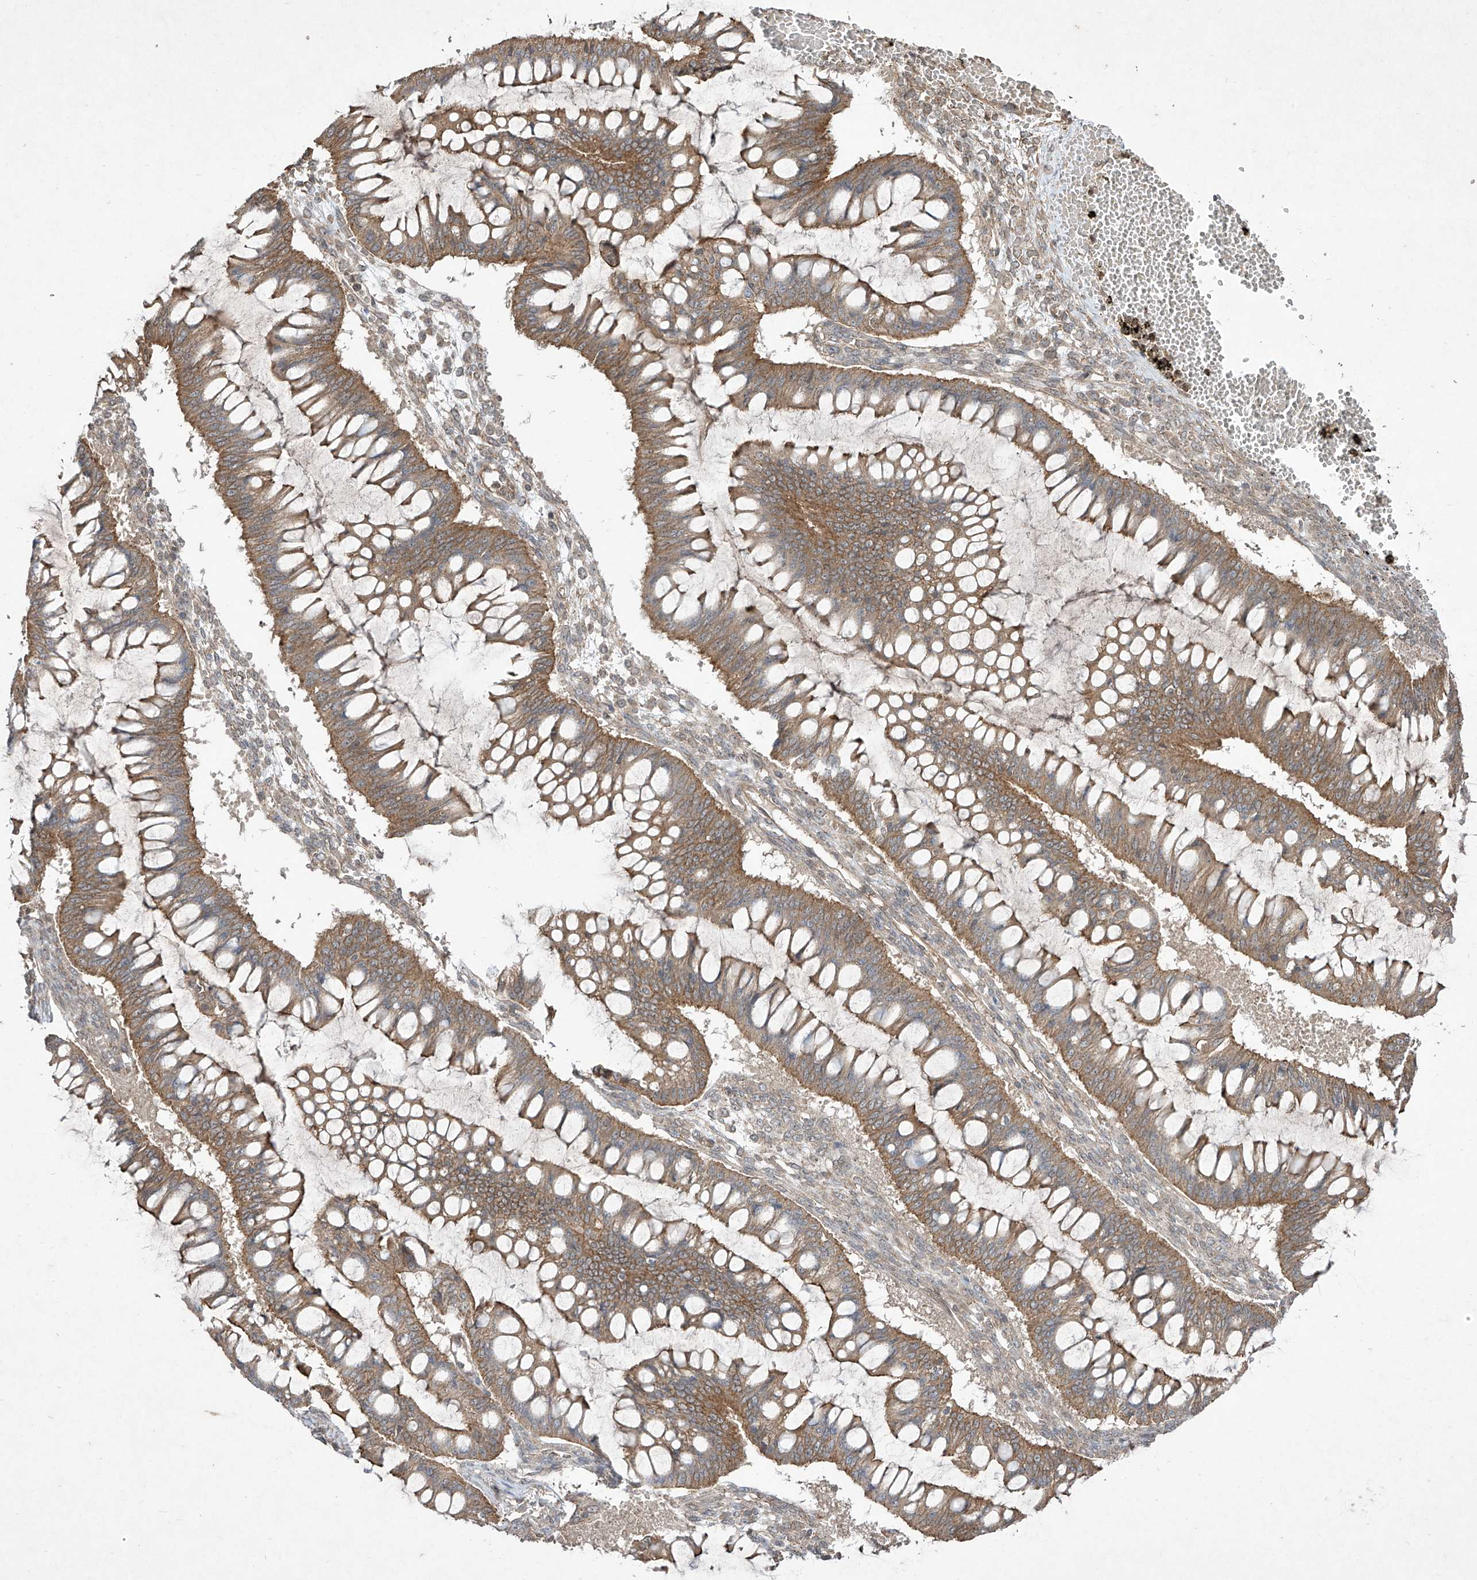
{"staining": {"intensity": "moderate", "quantity": ">75%", "location": "cytoplasmic/membranous"}, "tissue": "ovarian cancer", "cell_type": "Tumor cells", "image_type": "cancer", "snomed": [{"axis": "morphology", "description": "Cystadenocarcinoma, mucinous, NOS"}, {"axis": "topography", "description": "Ovary"}], "caption": "Ovarian mucinous cystadenocarcinoma stained with DAB immunohistochemistry (IHC) exhibits medium levels of moderate cytoplasmic/membranous positivity in about >75% of tumor cells.", "gene": "MATN2", "patient": {"sex": "female", "age": 73}}